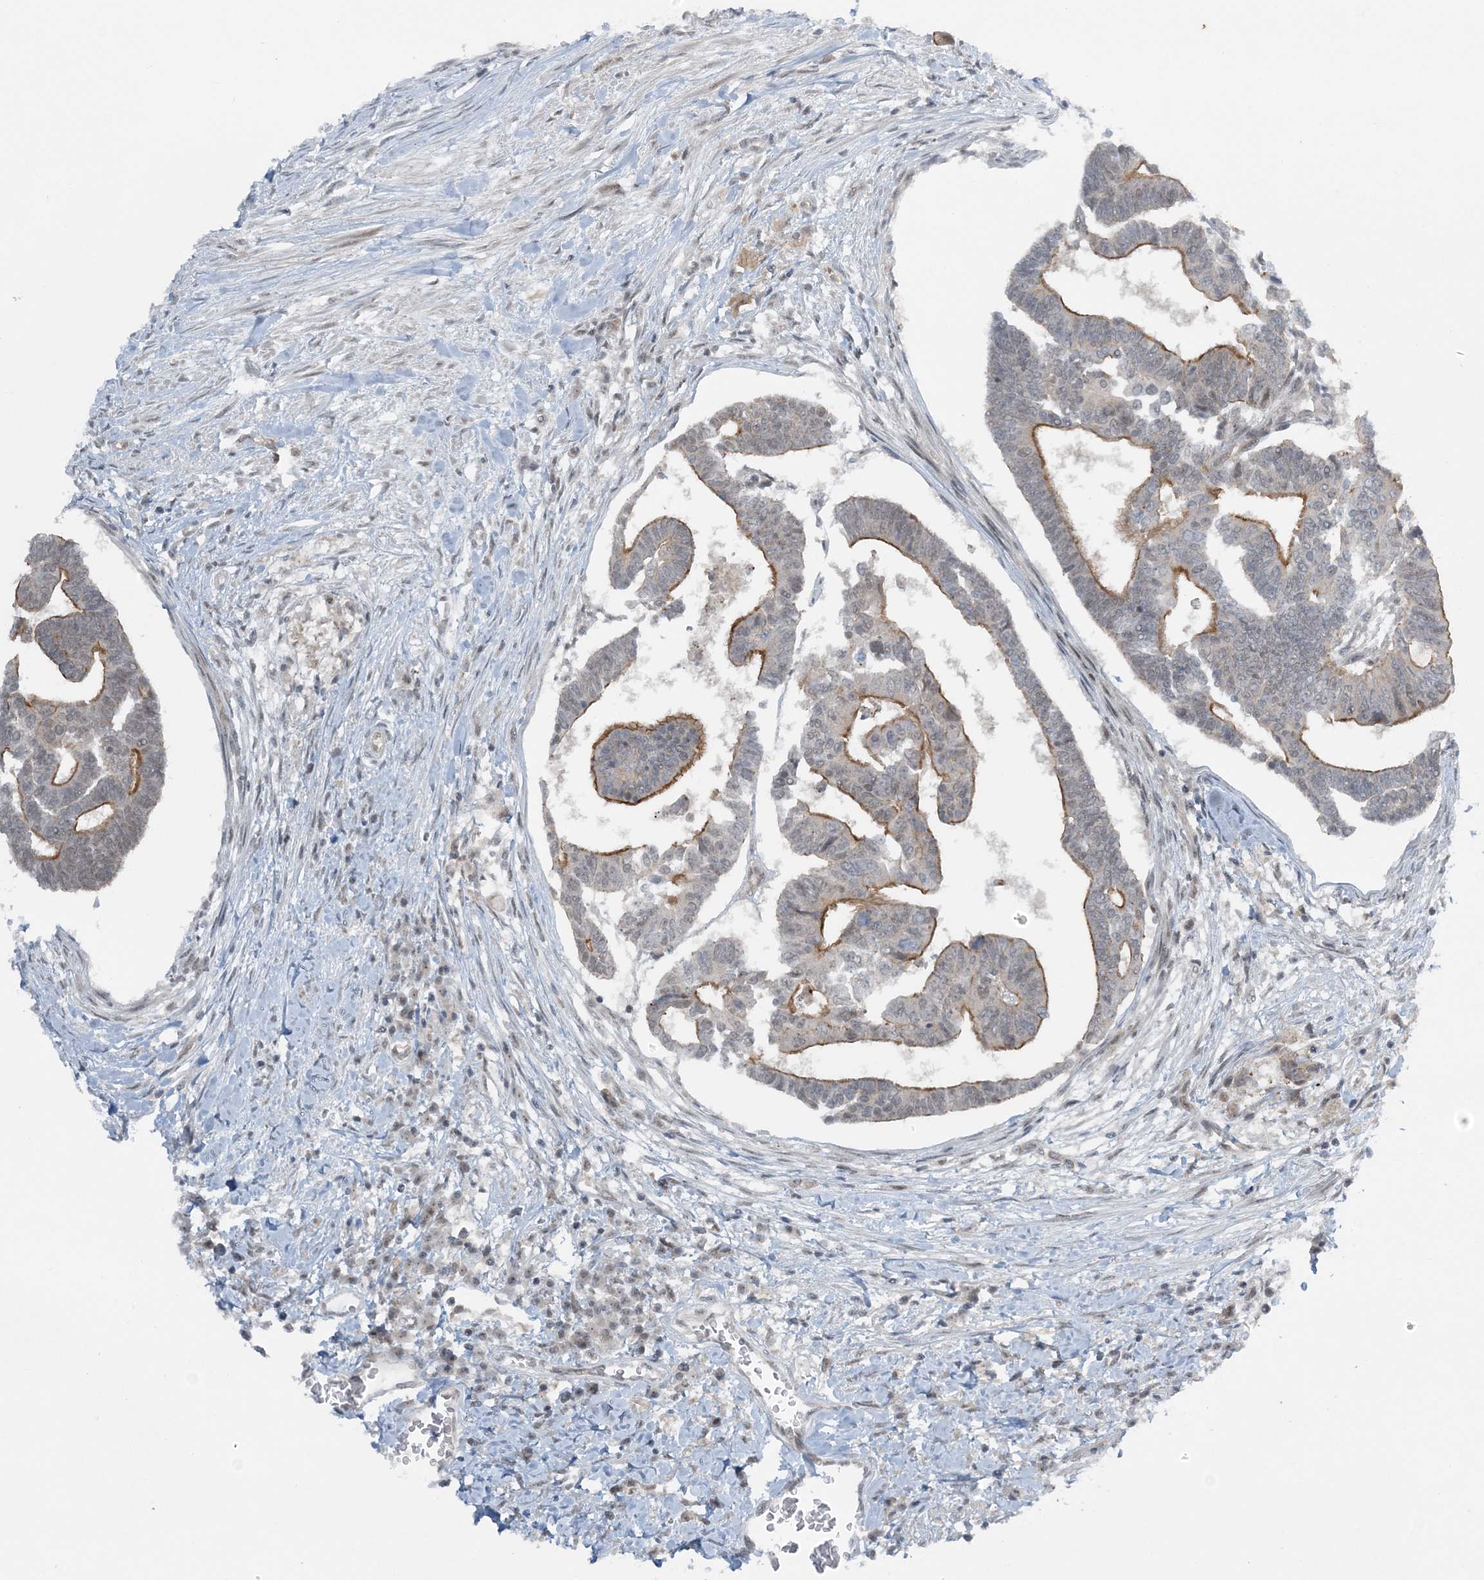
{"staining": {"intensity": "moderate", "quantity": "25%-75%", "location": "cytoplasmic/membranous"}, "tissue": "colorectal cancer", "cell_type": "Tumor cells", "image_type": "cancer", "snomed": [{"axis": "morphology", "description": "Adenocarcinoma, NOS"}, {"axis": "topography", "description": "Rectum"}], "caption": "Immunohistochemistry (DAB (3,3'-diaminobenzidine)) staining of adenocarcinoma (colorectal) reveals moderate cytoplasmic/membranous protein expression in about 25%-75% of tumor cells.", "gene": "ATP11A", "patient": {"sex": "female", "age": 65}}